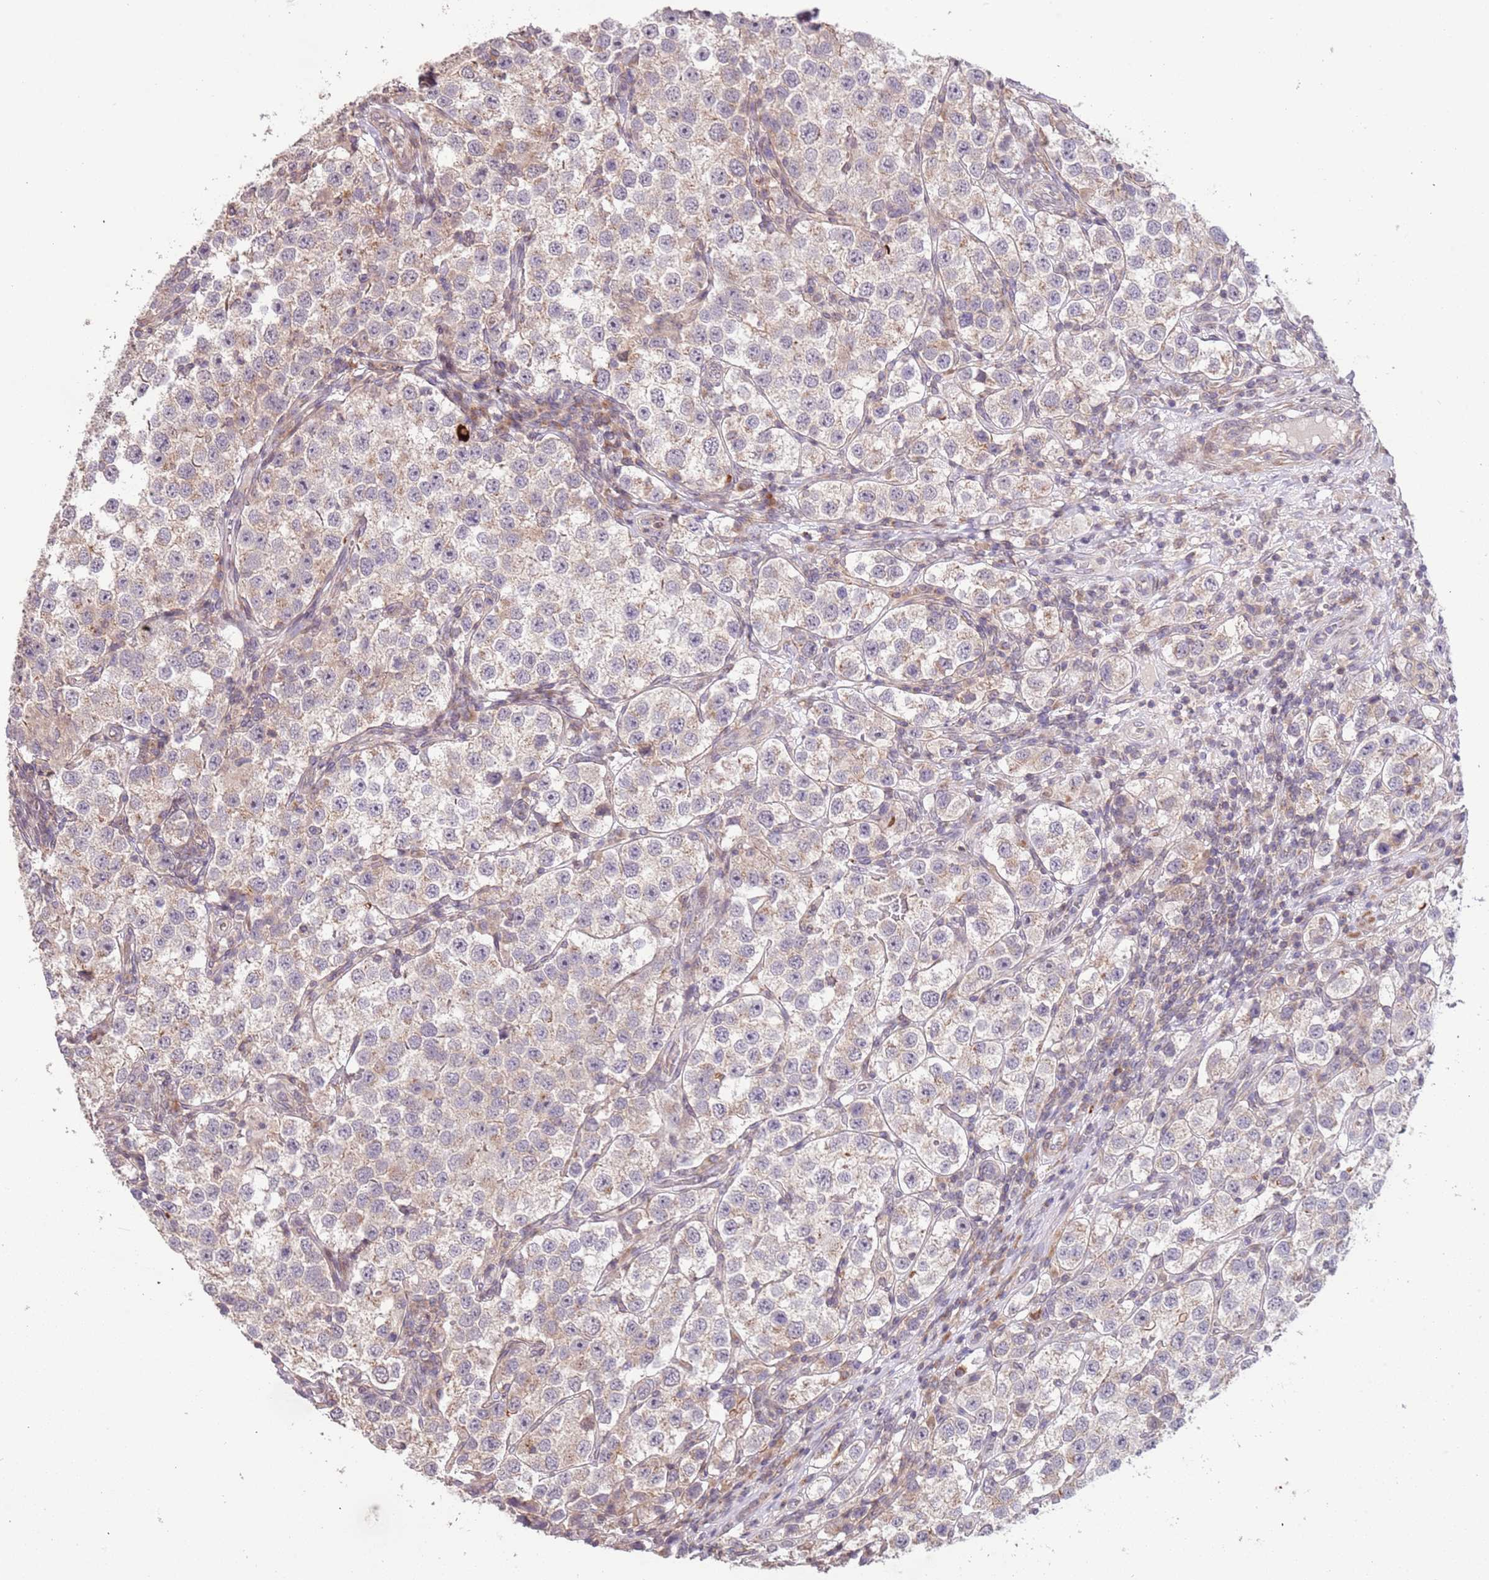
{"staining": {"intensity": "weak", "quantity": "25%-75%", "location": "cytoplasmic/membranous"}, "tissue": "testis cancer", "cell_type": "Tumor cells", "image_type": "cancer", "snomed": [{"axis": "morphology", "description": "Seminoma, NOS"}, {"axis": "topography", "description": "Testis"}], "caption": "A brown stain shows weak cytoplasmic/membranous staining of a protein in testis cancer tumor cells. Immunohistochemistry (ihc) stains the protein of interest in brown and the nuclei are stained blue.", "gene": "SLC16A4", "patient": {"sex": "male", "age": 37}}